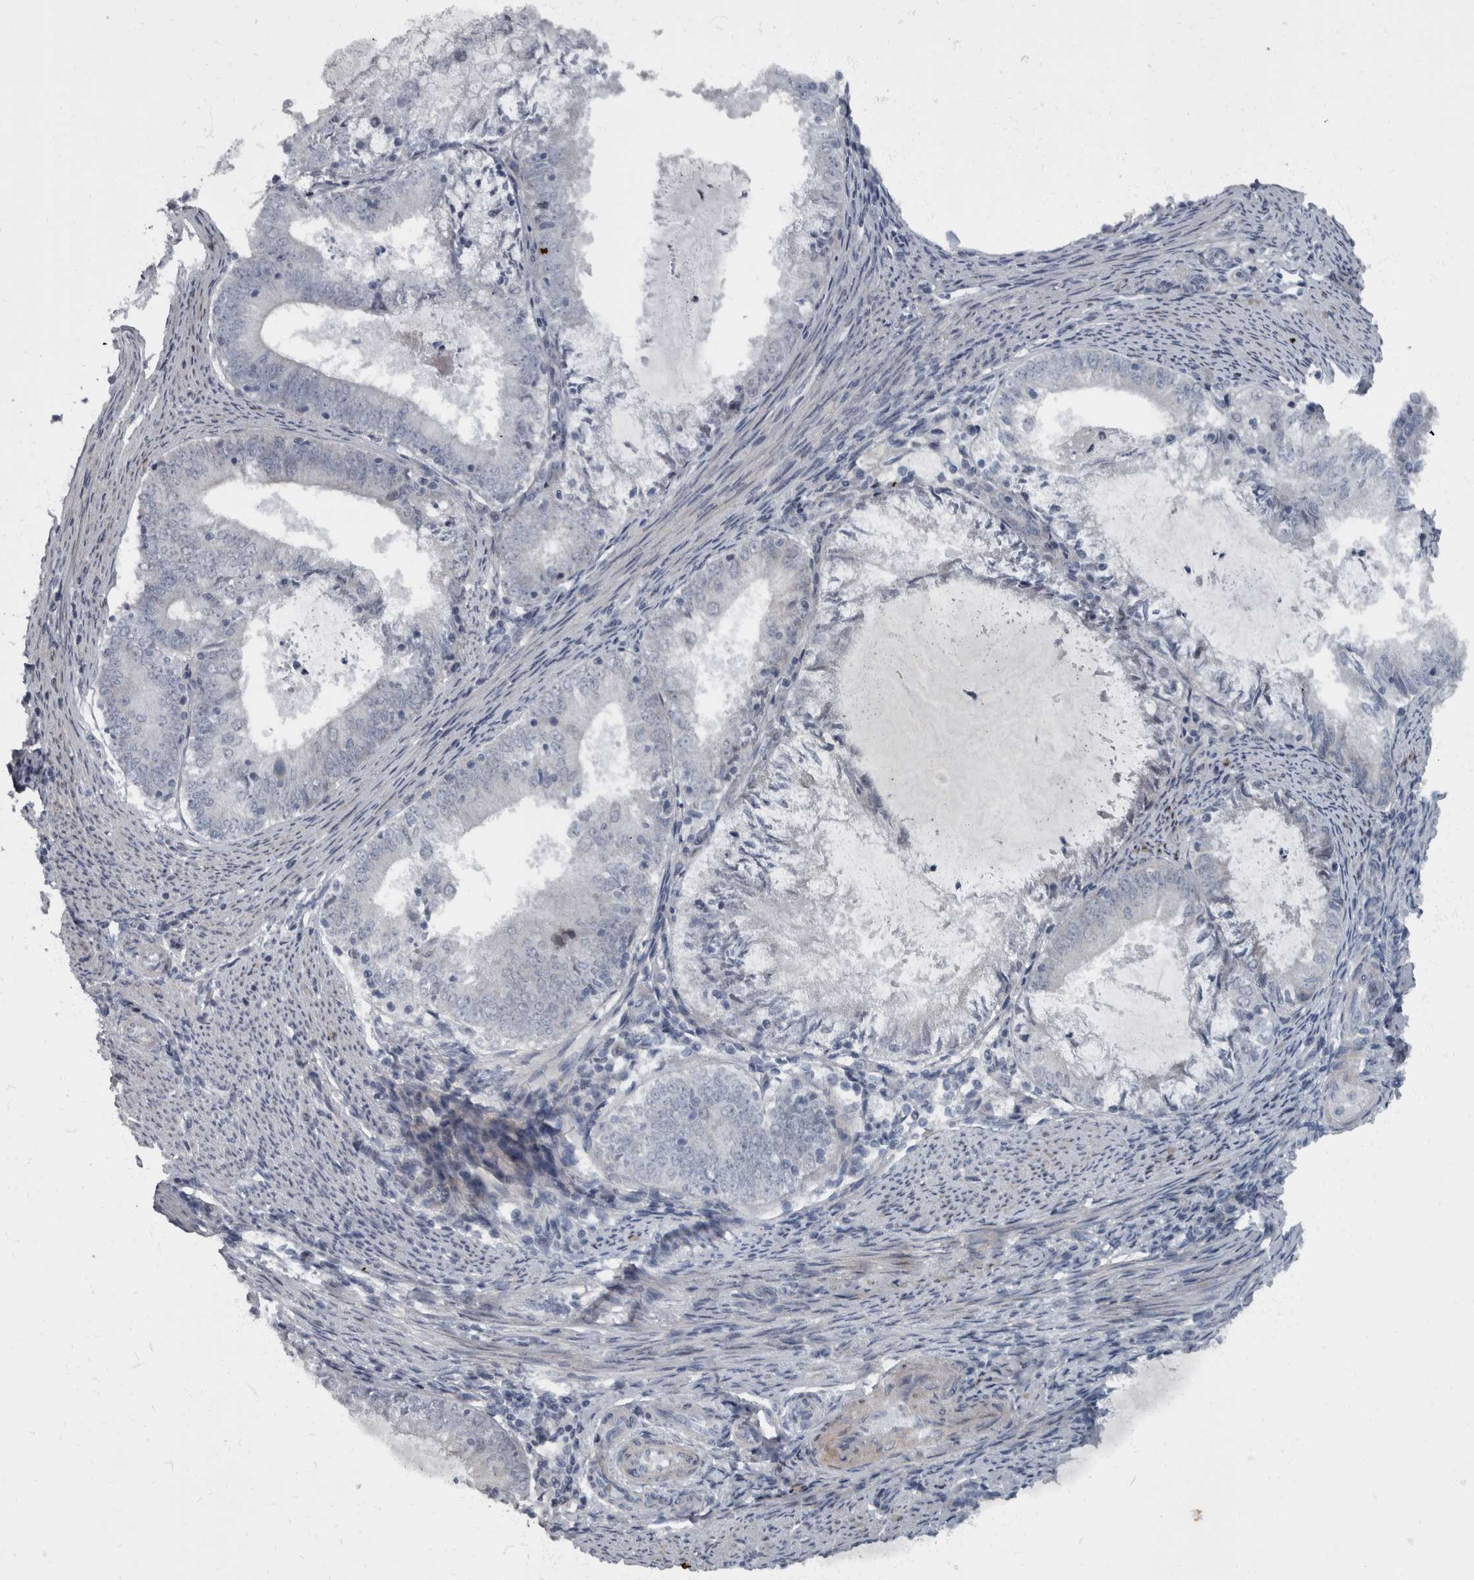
{"staining": {"intensity": "negative", "quantity": "none", "location": "none"}, "tissue": "endometrial cancer", "cell_type": "Tumor cells", "image_type": "cancer", "snomed": [{"axis": "morphology", "description": "Adenocarcinoma, NOS"}, {"axis": "topography", "description": "Endometrium"}], "caption": "Tumor cells show no significant protein positivity in adenocarcinoma (endometrial).", "gene": "WDR33", "patient": {"sex": "female", "age": 57}}